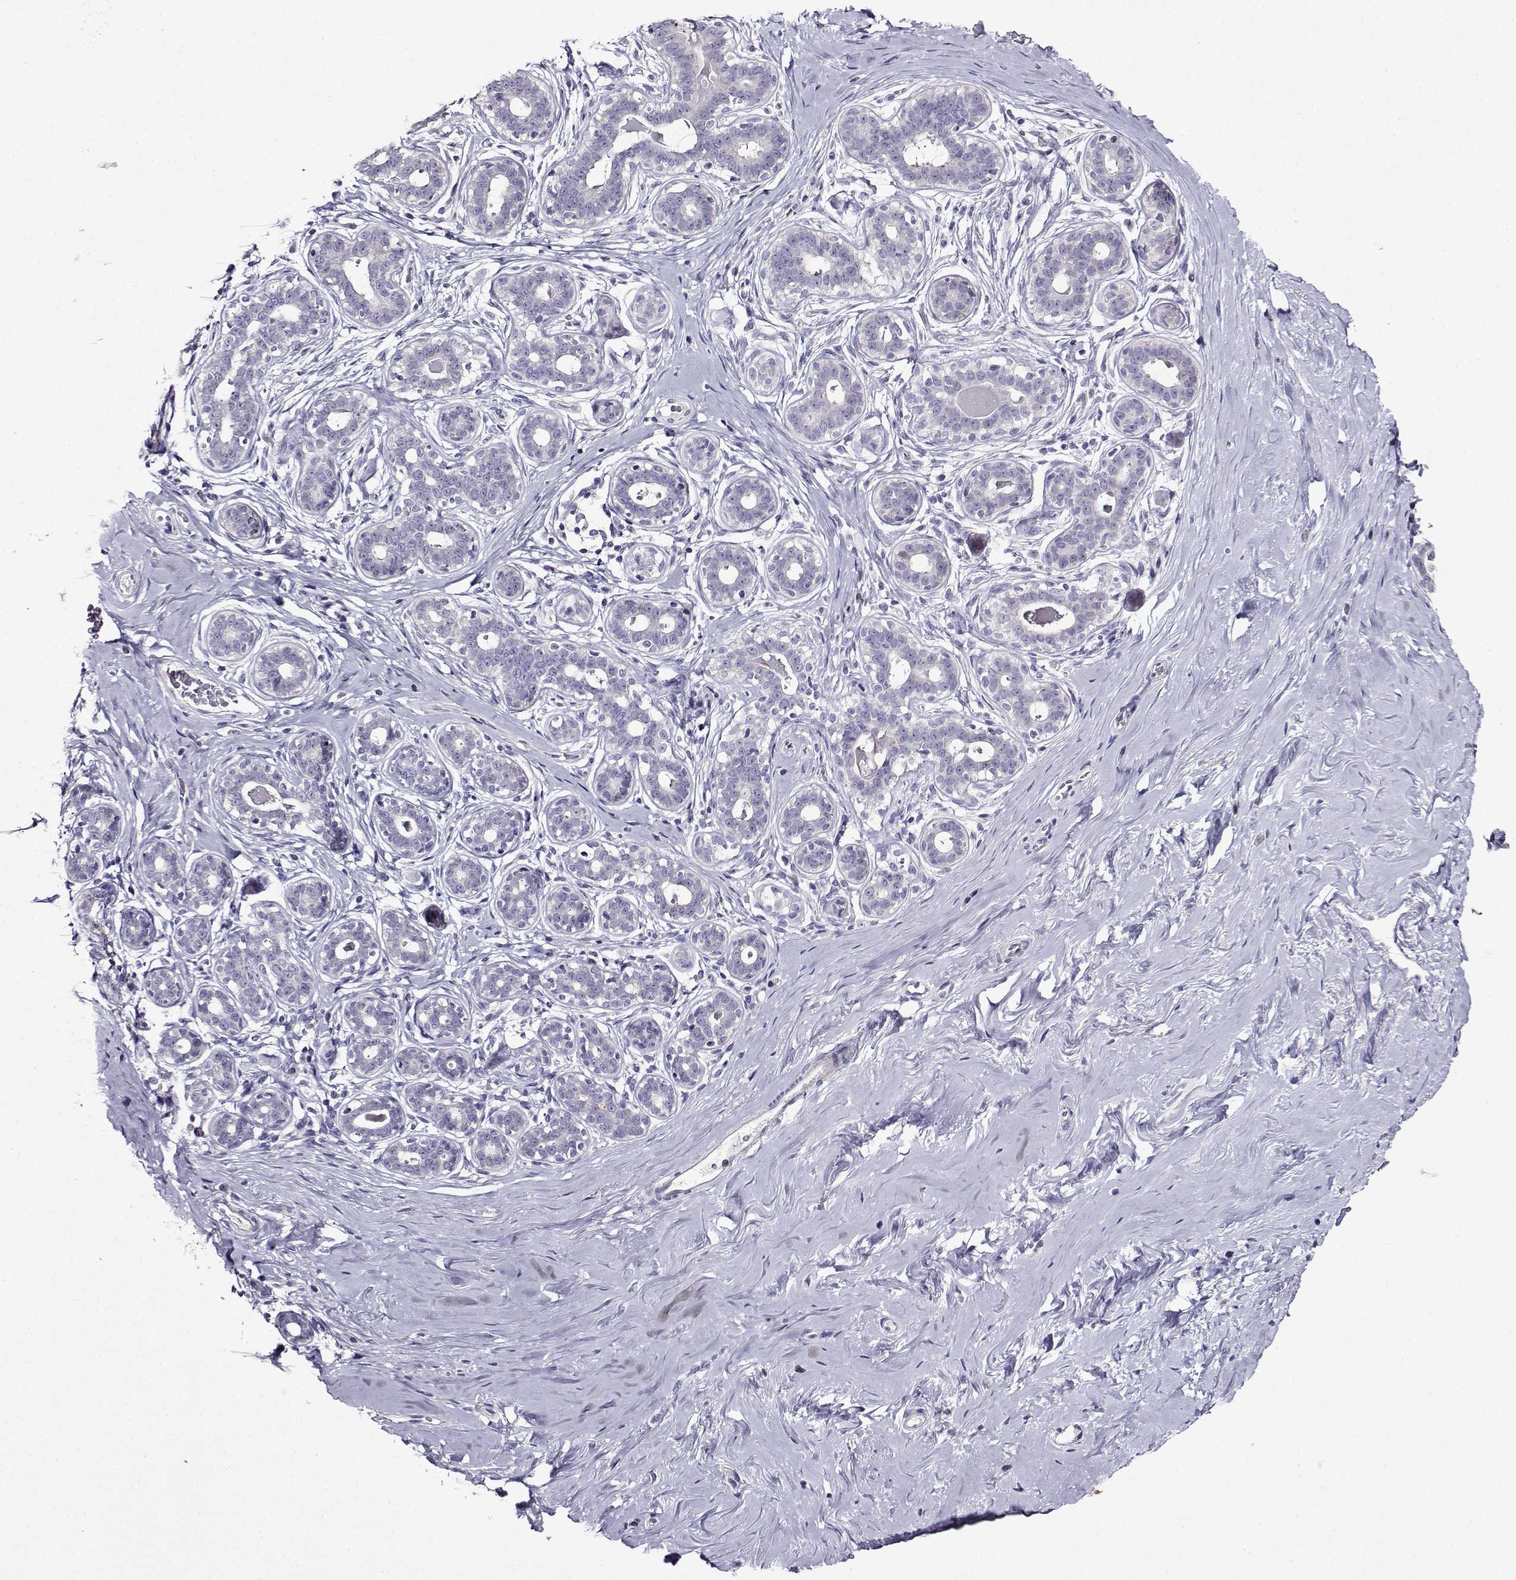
{"staining": {"intensity": "negative", "quantity": "none", "location": "none"}, "tissue": "breast", "cell_type": "Adipocytes", "image_type": "normal", "snomed": [{"axis": "morphology", "description": "Normal tissue, NOS"}, {"axis": "topography", "description": "Skin"}, {"axis": "topography", "description": "Breast"}], "caption": "The micrograph demonstrates no staining of adipocytes in benign breast. (Immunohistochemistry, brightfield microscopy, high magnification).", "gene": "TMEM266", "patient": {"sex": "female", "age": 43}}